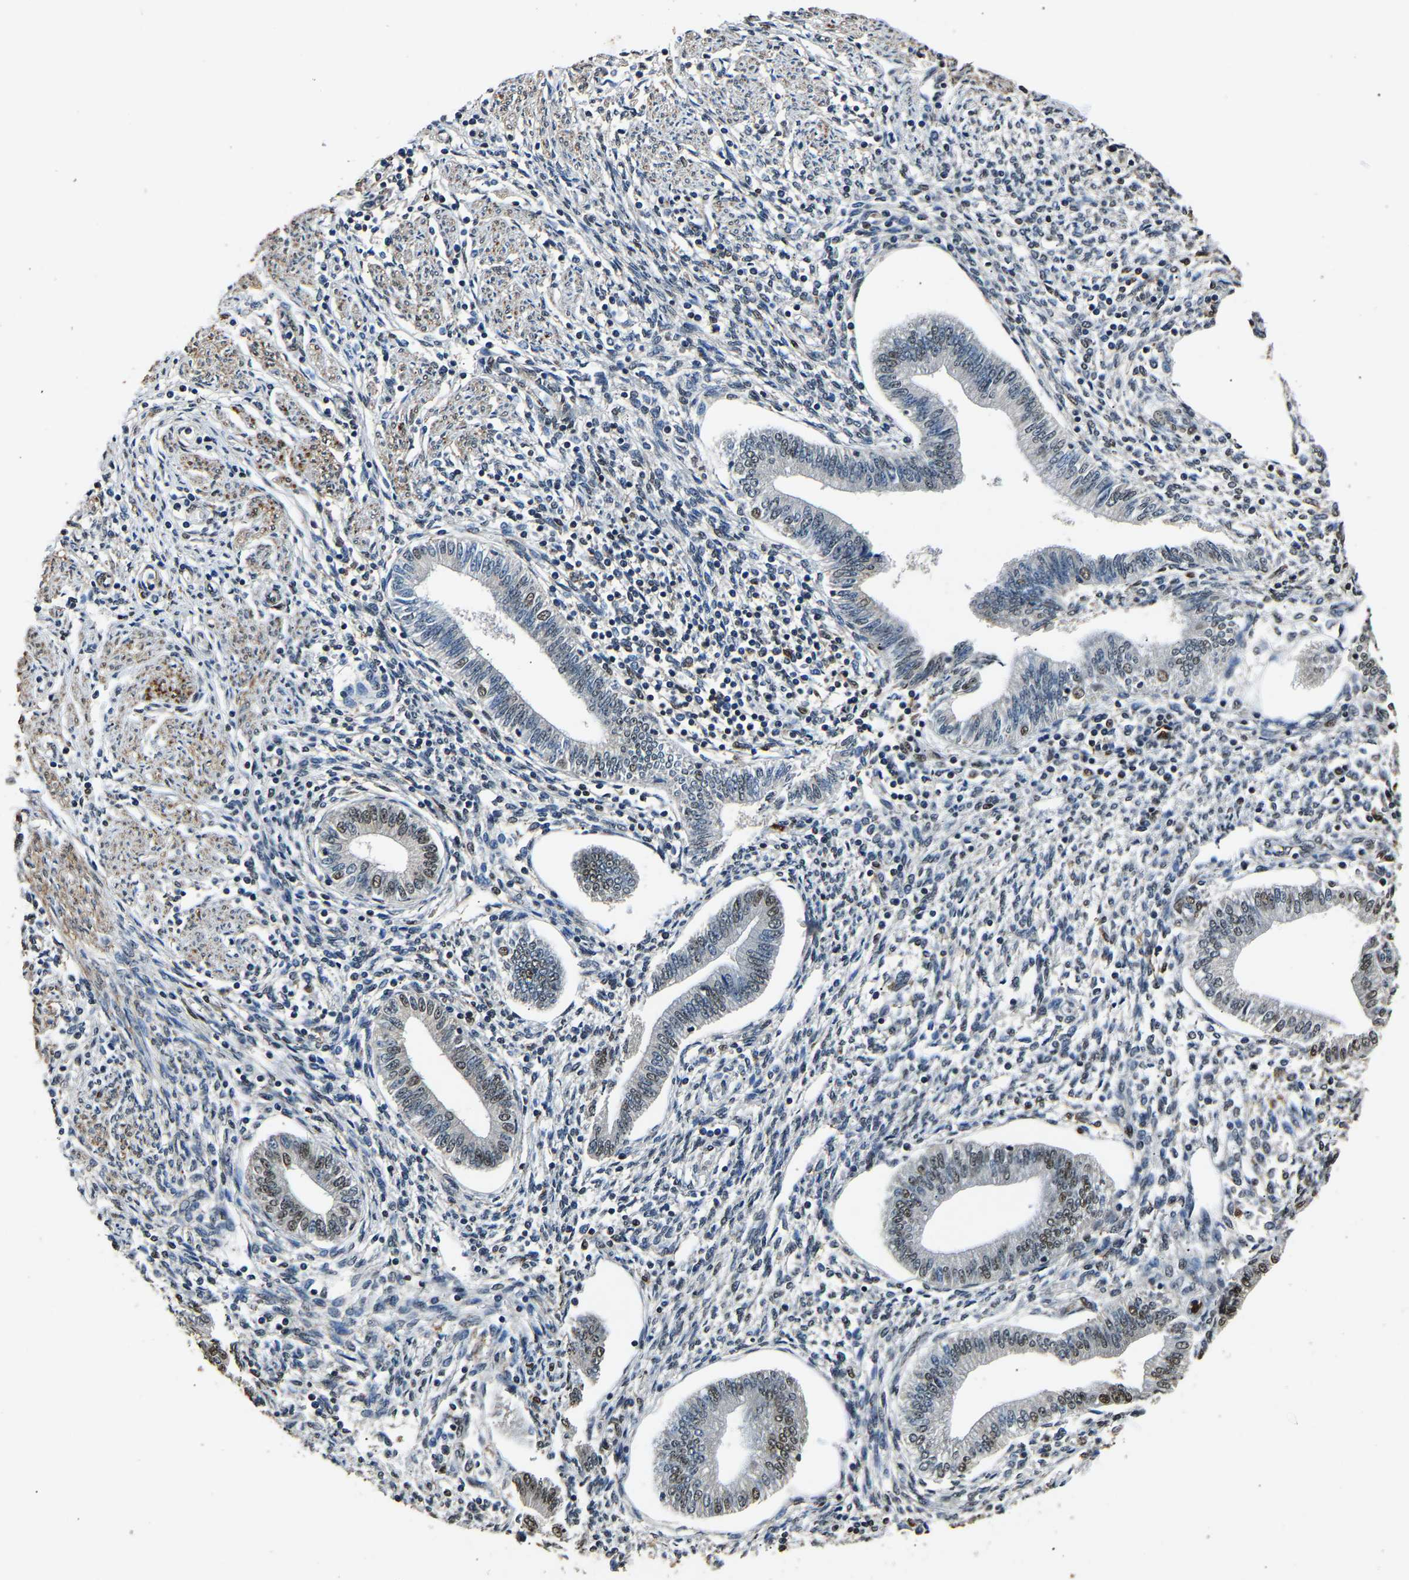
{"staining": {"intensity": "strong", "quantity": "25%-75%", "location": "nuclear"}, "tissue": "endometrium", "cell_type": "Cells in endometrial stroma", "image_type": "normal", "snomed": [{"axis": "morphology", "description": "Normal tissue, NOS"}, {"axis": "topography", "description": "Endometrium"}], "caption": "A micrograph showing strong nuclear staining in about 25%-75% of cells in endometrial stroma in unremarkable endometrium, as visualized by brown immunohistochemical staining.", "gene": "SAFB", "patient": {"sex": "female", "age": 50}}